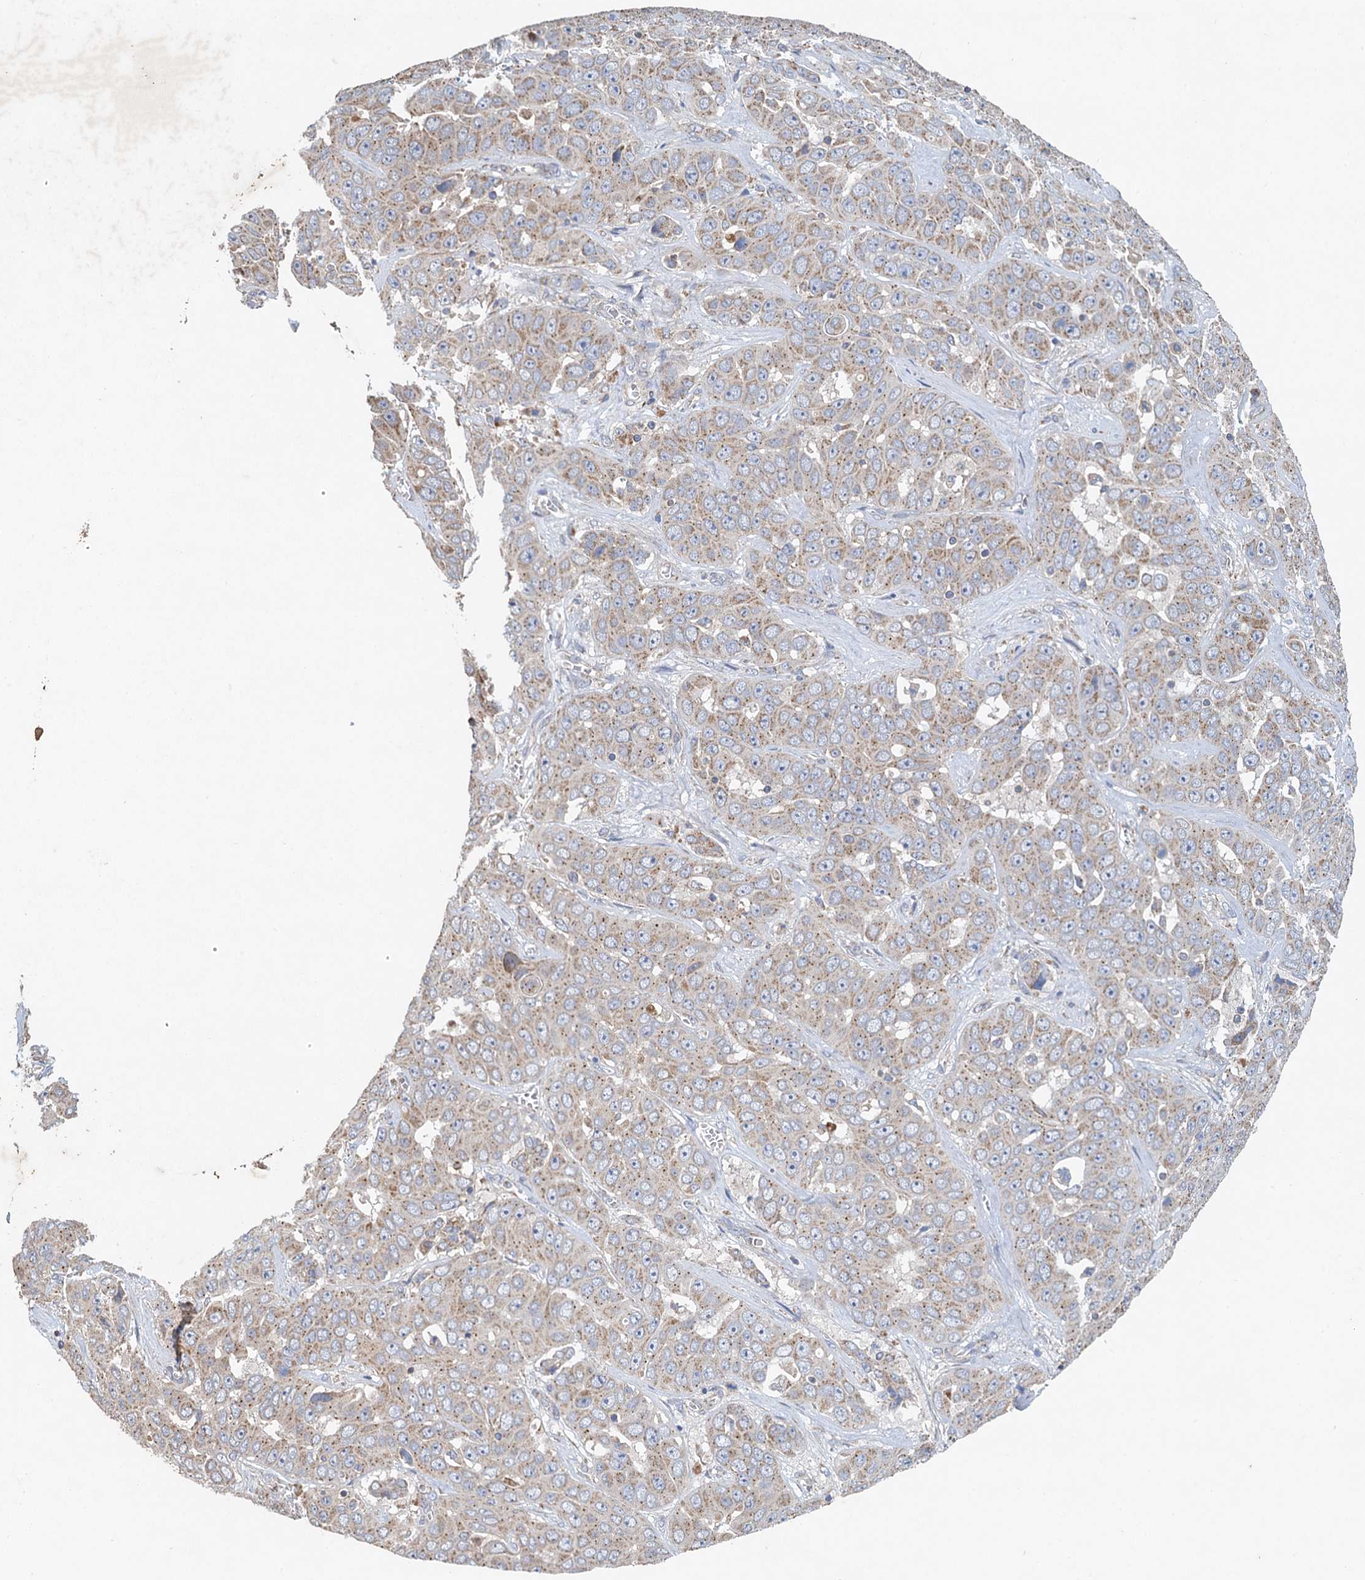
{"staining": {"intensity": "moderate", "quantity": "25%-75%", "location": "cytoplasmic/membranous"}, "tissue": "liver cancer", "cell_type": "Tumor cells", "image_type": "cancer", "snomed": [{"axis": "morphology", "description": "Cholangiocarcinoma"}, {"axis": "topography", "description": "Liver"}], "caption": "This is an image of IHC staining of liver cholangiocarcinoma, which shows moderate expression in the cytoplasmic/membranous of tumor cells.", "gene": "BCS1L", "patient": {"sex": "female", "age": 52}}